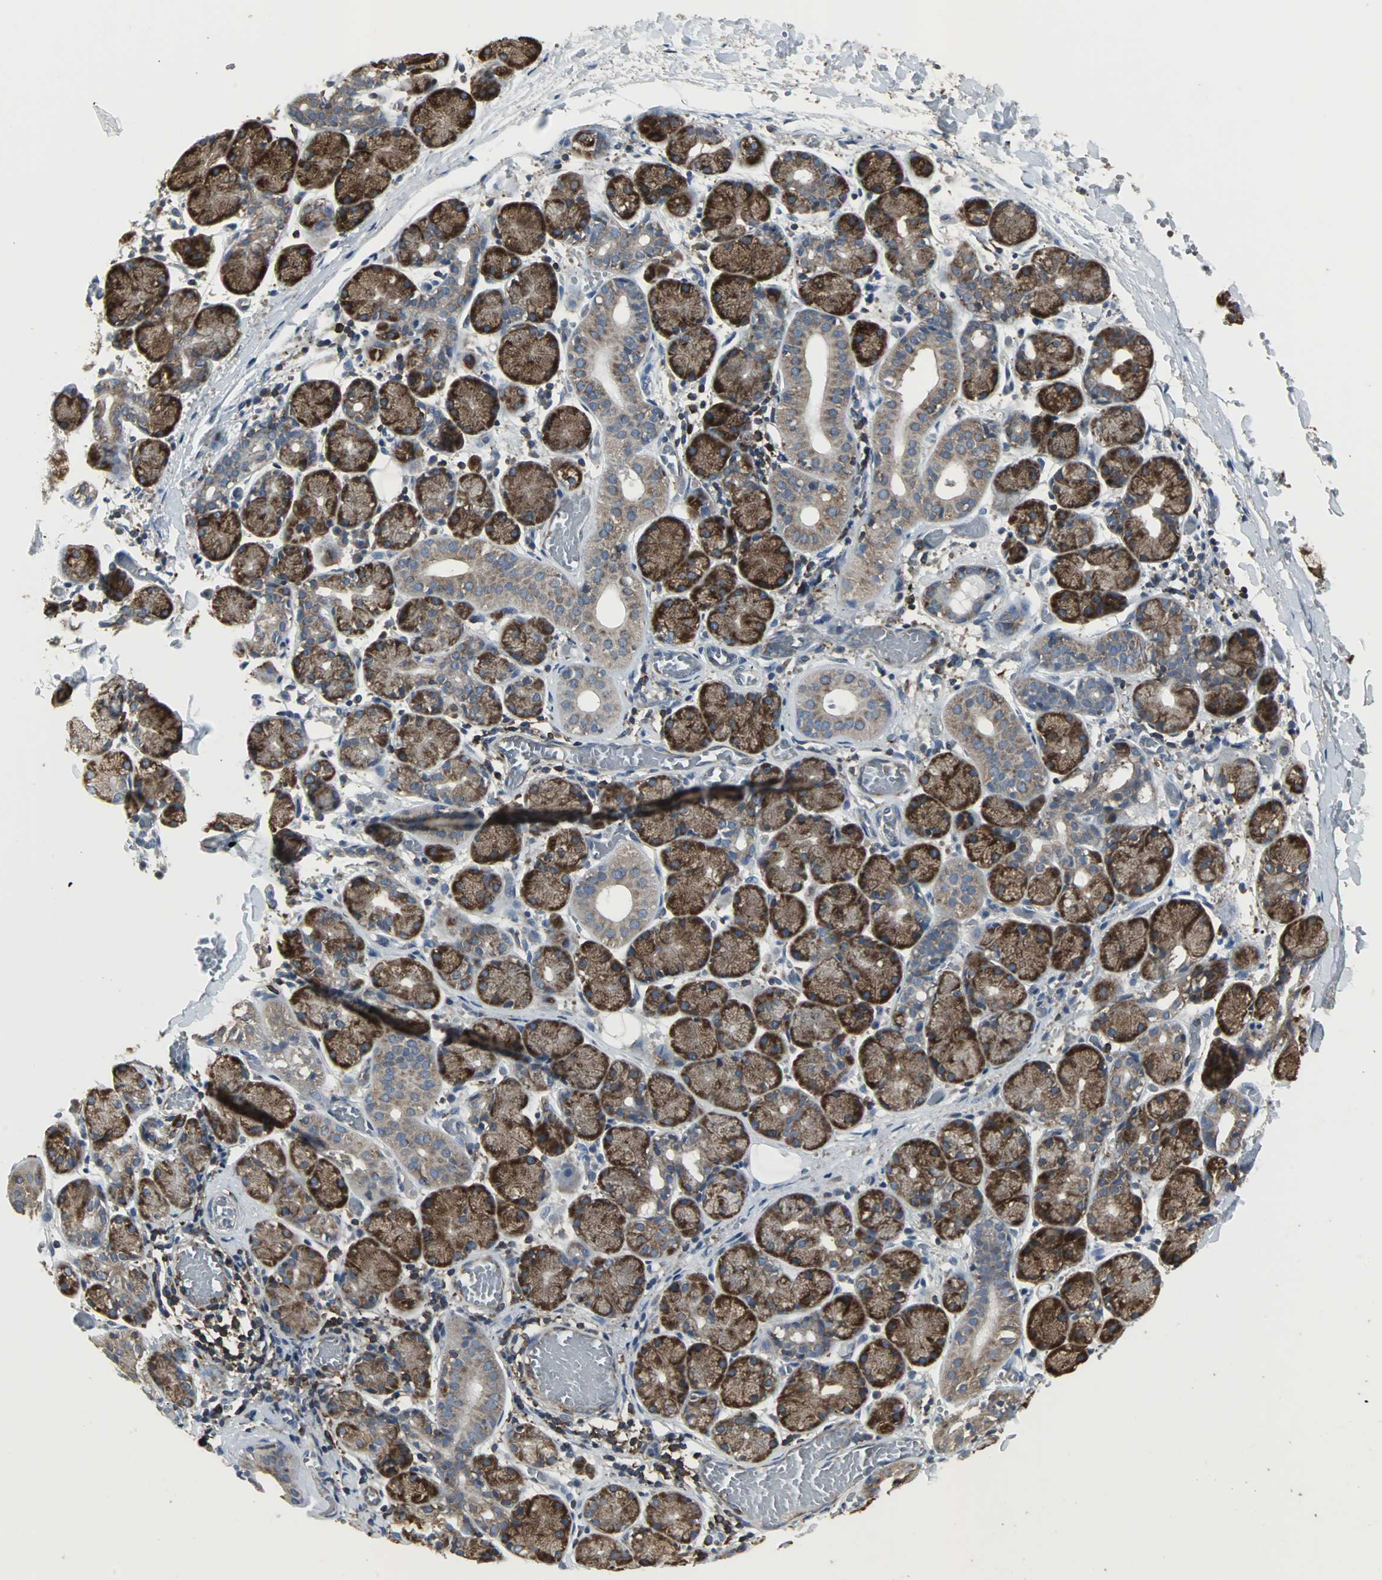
{"staining": {"intensity": "strong", "quantity": ">75%", "location": "cytoplasmic/membranous"}, "tissue": "salivary gland", "cell_type": "Glandular cells", "image_type": "normal", "snomed": [{"axis": "morphology", "description": "Normal tissue, NOS"}, {"axis": "topography", "description": "Salivary gland"}], "caption": "DAB (3,3'-diaminobenzidine) immunohistochemical staining of benign human salivary gland displays strong cytoplasmic/membranous protein positivity in approximately >75% of glandular cells. (DAB (3,3'-diaminobenzidine) IHC, brown staining for protein, blue staining for nuclei).", "gene": "LRRFIP1", "patient": {"sex": "female", "age": 24}}